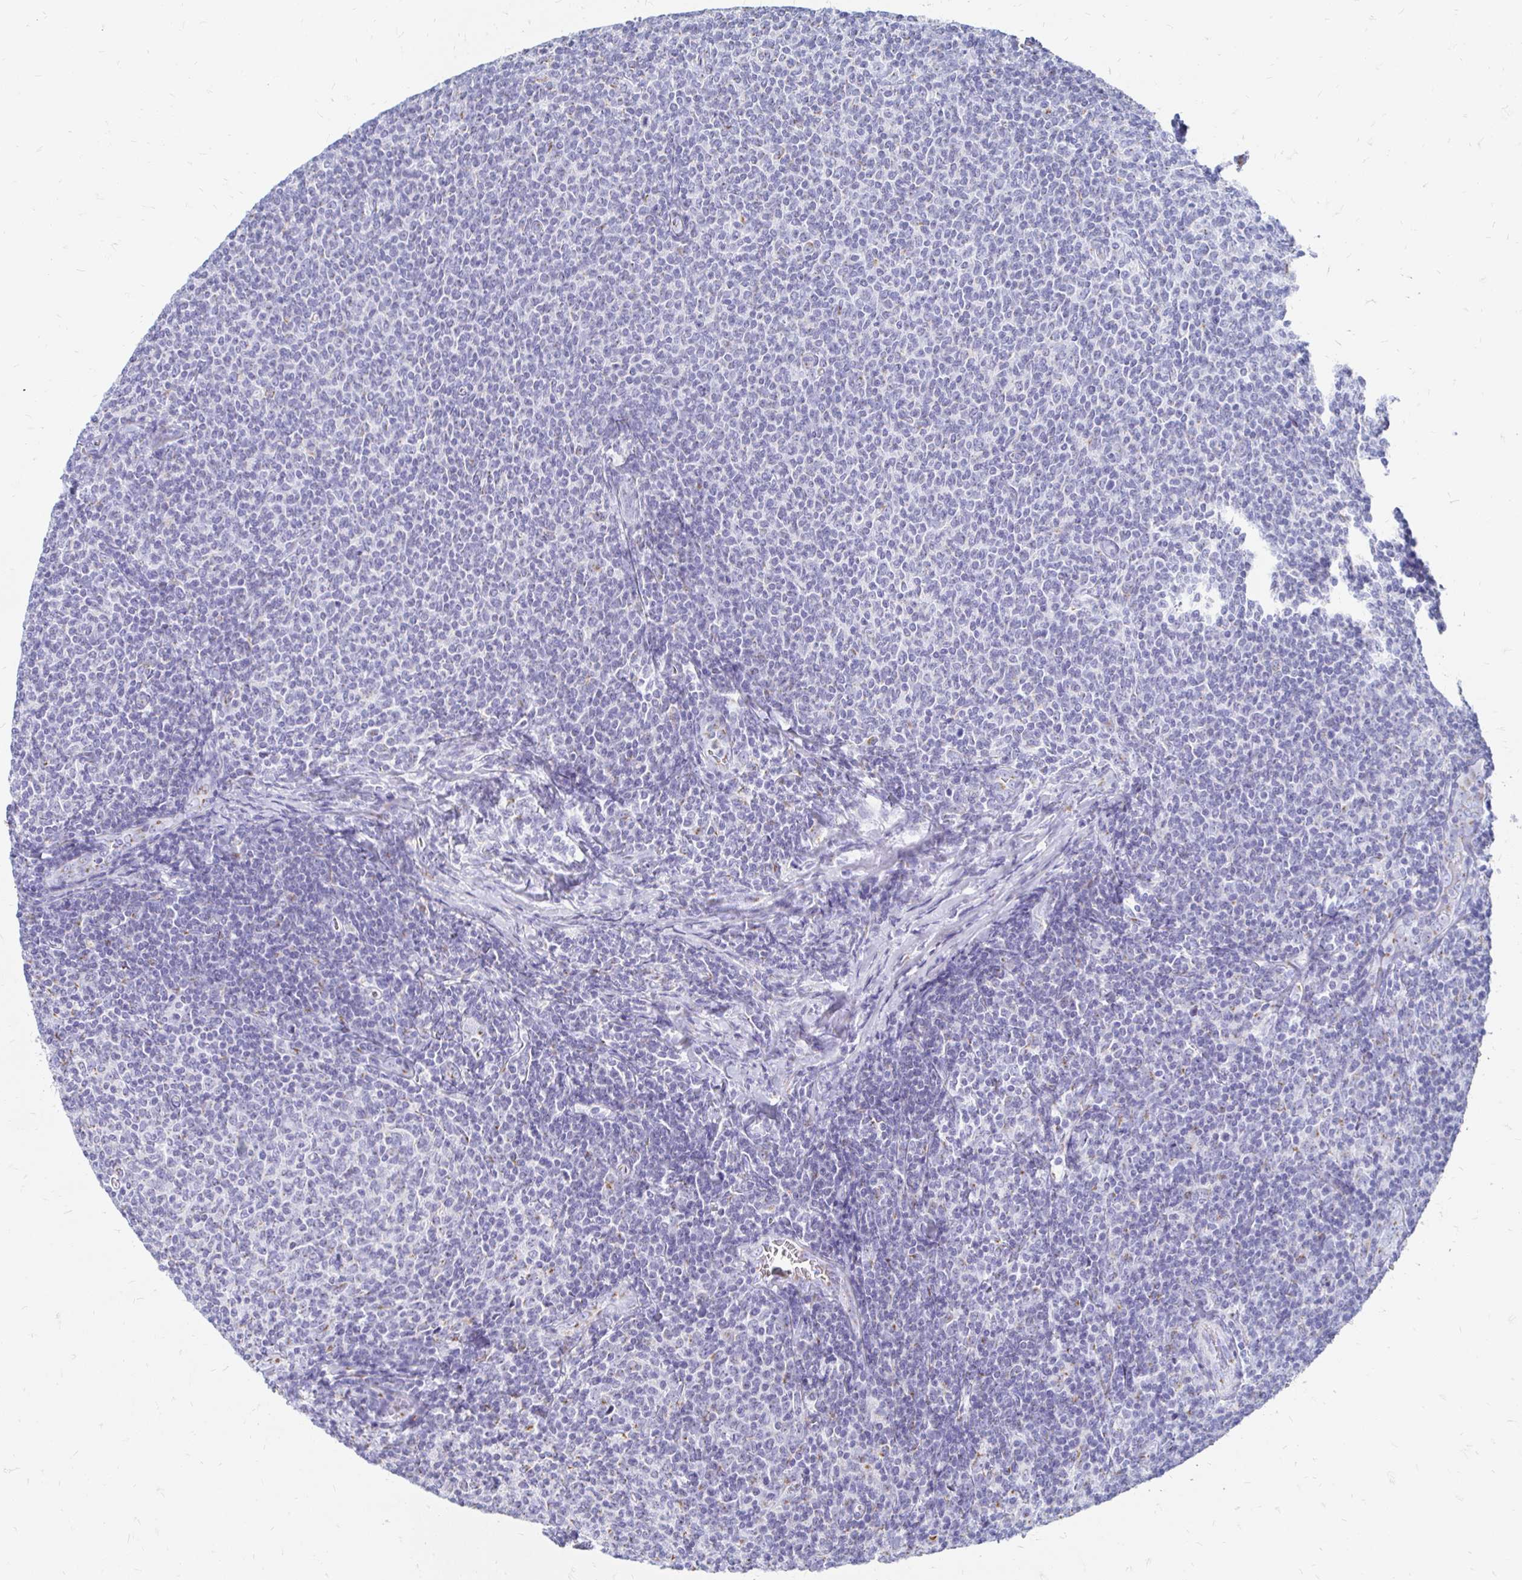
{"staining": {"intensity": "negative", "quantity": "none", "location": "none"}, "tissue": "lymphoma", "cell_type": "Tumor cells", "image_type": "cancer", "snomed": [{"axis": "morphology", "description": "Malignant lymphoma, non-Hodgkin's type, Low grade"}, {"axis": "topography", "description": "Lymph node"}], "caption": "Lymphoma was stained to show a protein in brown. There is no significant expression in tumor cells.", "gene": "PAGE4", "patient": {"sex": "male", "age": 52}}